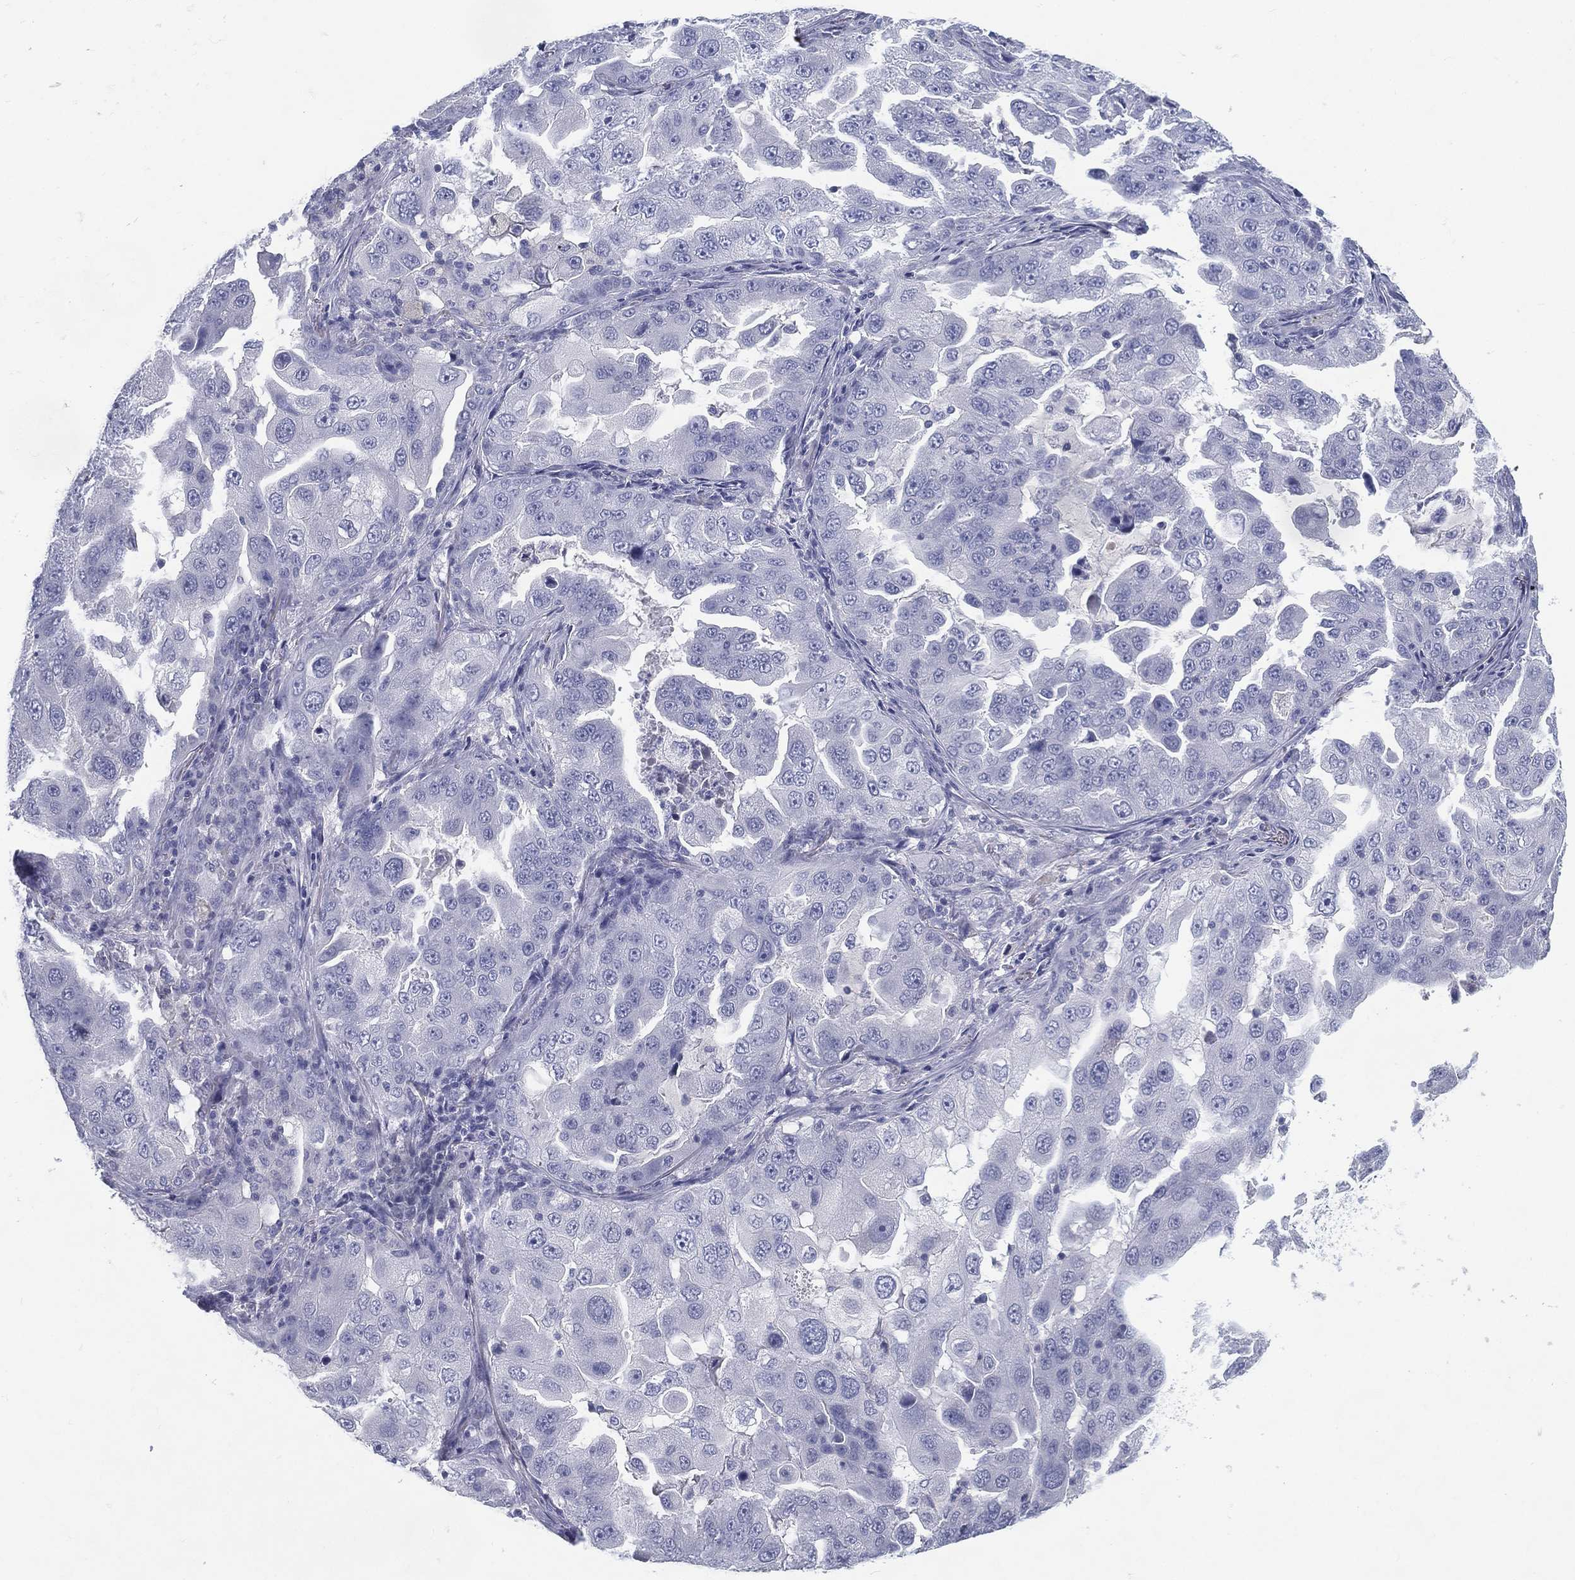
{"staining": {"intensity": "negative", "quantity": "none", "location": "none"}, "tissue": "lung cancer", "cell_type": "Tumor cells", "image_type": "cancer", "snomed": [{"axis": "morphology", "description": "Adenocarcinoma, NOS"}, {"axis": "topography", "description": "Lung"}], "caption": "This is an immunohistochemistry (IHC) photomicrograph of human lung cancer. There is no staining in tumor cells.", "gene": "RGS13", "patient": {"sex": "female", "age": 61}}